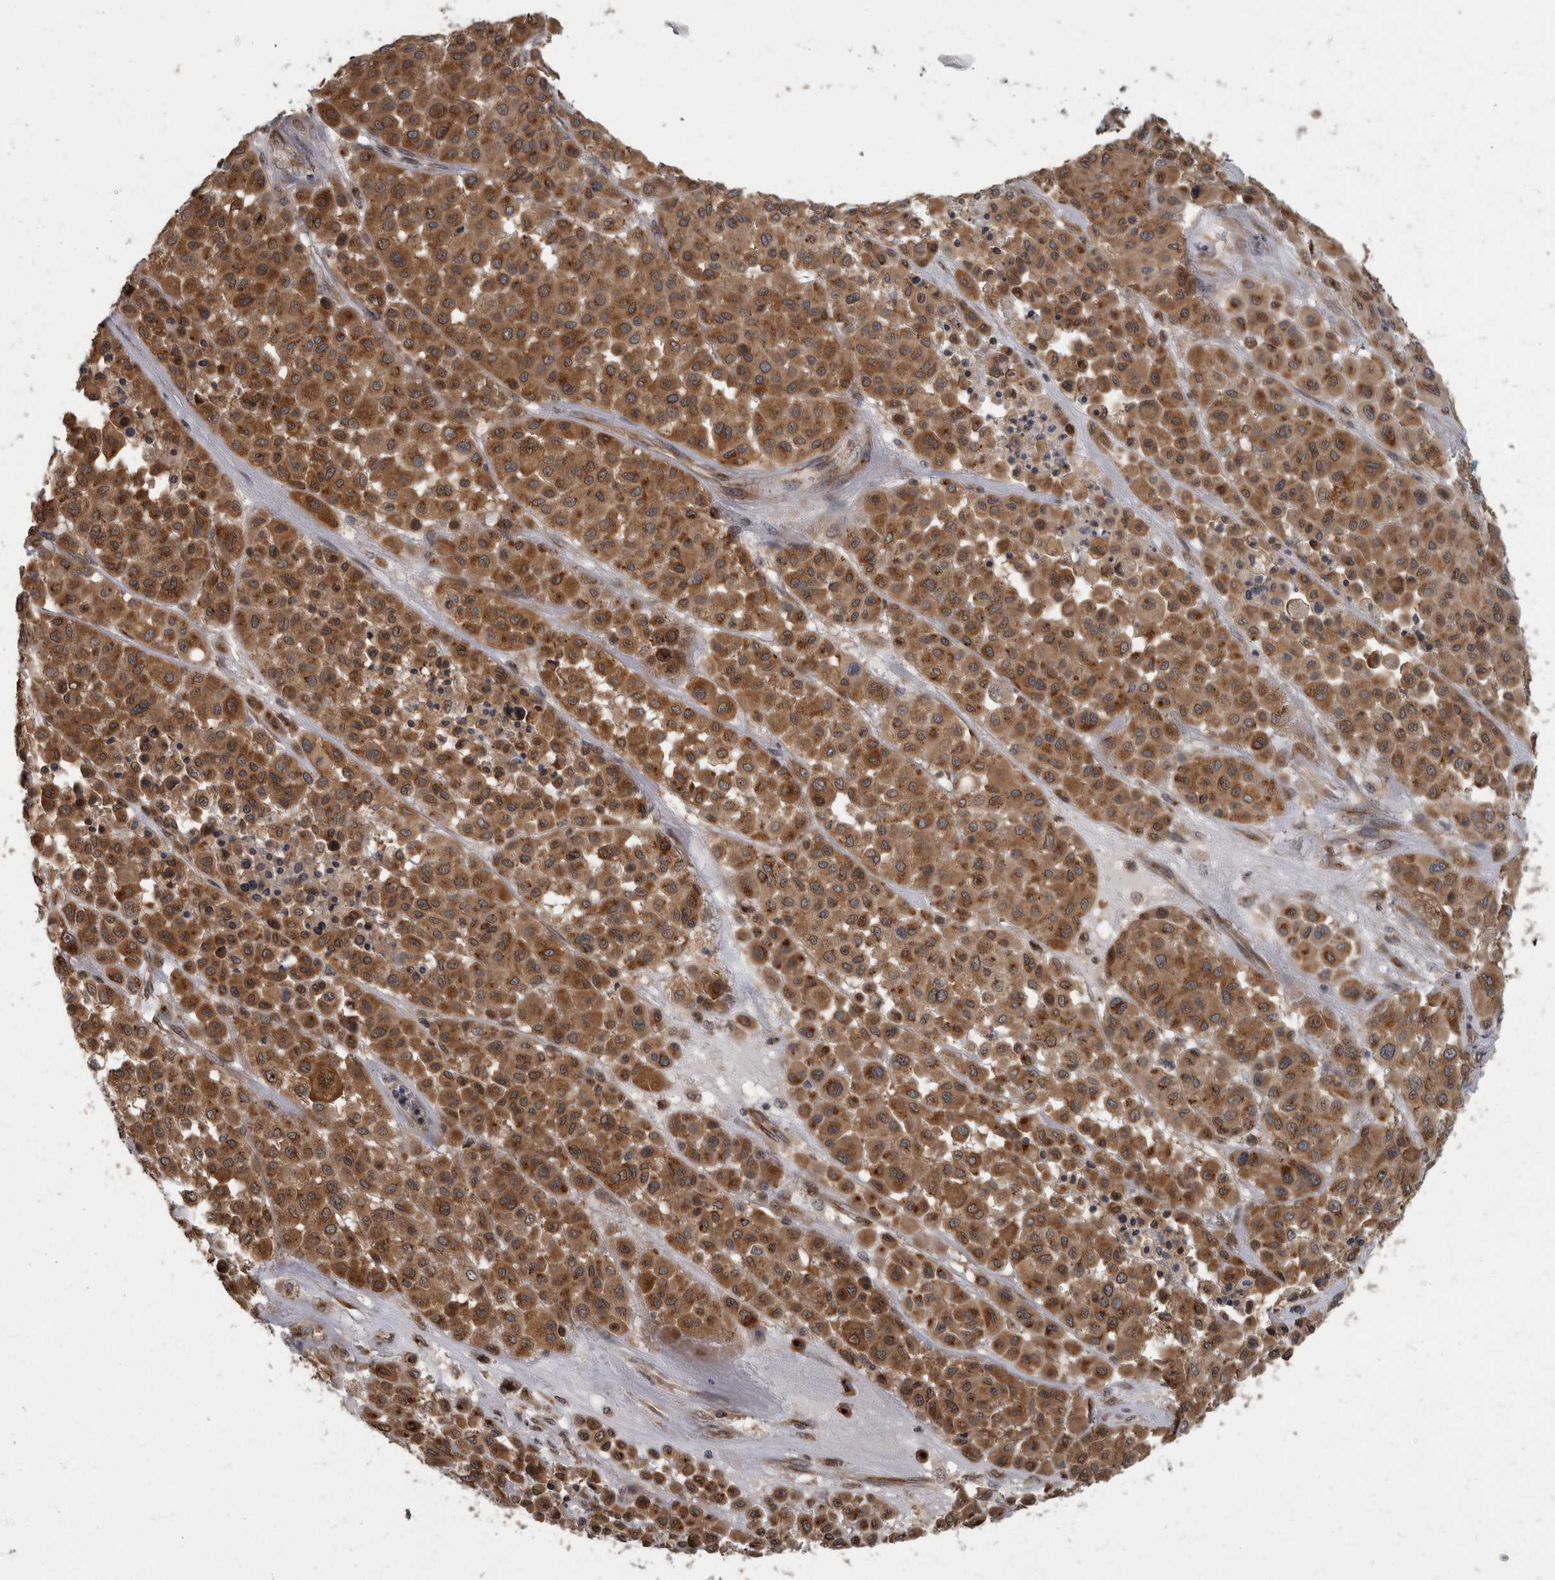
{"staining": {"intensity": "strong", "quantity": ">75%", "location": "cytoplasmic/membranous"}, "tissue": "melanoma", "cell_type": "Tumor cells", "image_type": "cancer", "snomed": [{"axis": "morphology", "description": "Malignant melanoma, Metastatic site"}, {"axis": "topography", "description": "Soft tissue"}], "caption": "Human melanoma stained with a protein marker reveals strong staining in tumor cells.", "gene": "LMAN2L", "patient": {"sex": "male", "age": 41}}